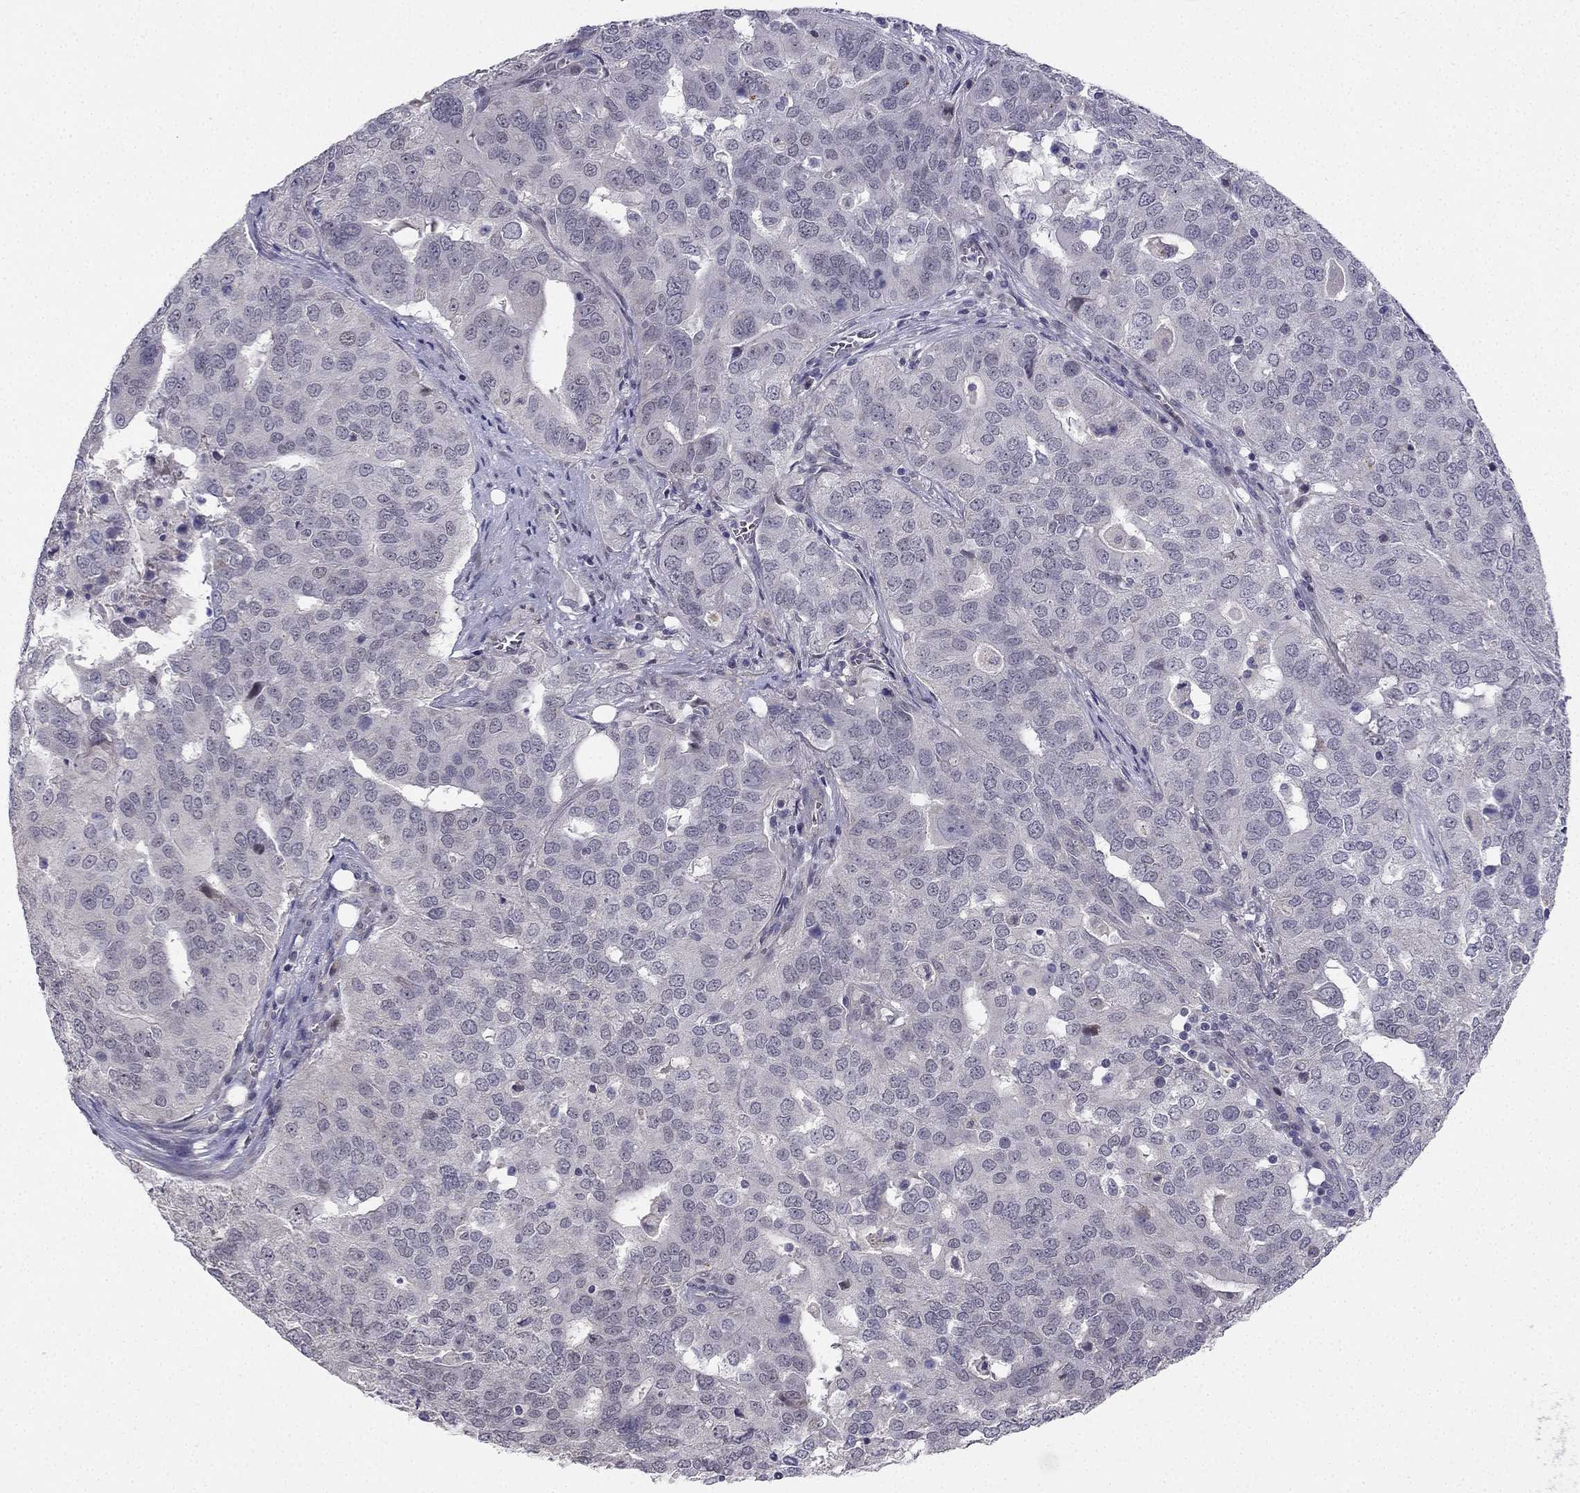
{"staining": {"intensity": "negative", "quantity": "none", "location": "none"}, "tissue": "ovarian cancer", "cell_type": "Tumor cells", "image_type": "cancer", "snomed": [{"axis": "morphology", "description": "Carcinoma, endometroid"}, {"axis": "topography", "description": "Soft tissue"}, {"axis": "topography", "description": "Ovary"}], "caption": "A photomicrograph of human ovarian cancer is negative for staining in tumor cells. (Brightfield microscopy of DAB (3,3'-diaminobenzidine) immunohistochemistry at high magnification).", "gene": "CHST8", "patient": {"sex": "female", "age": 52}}